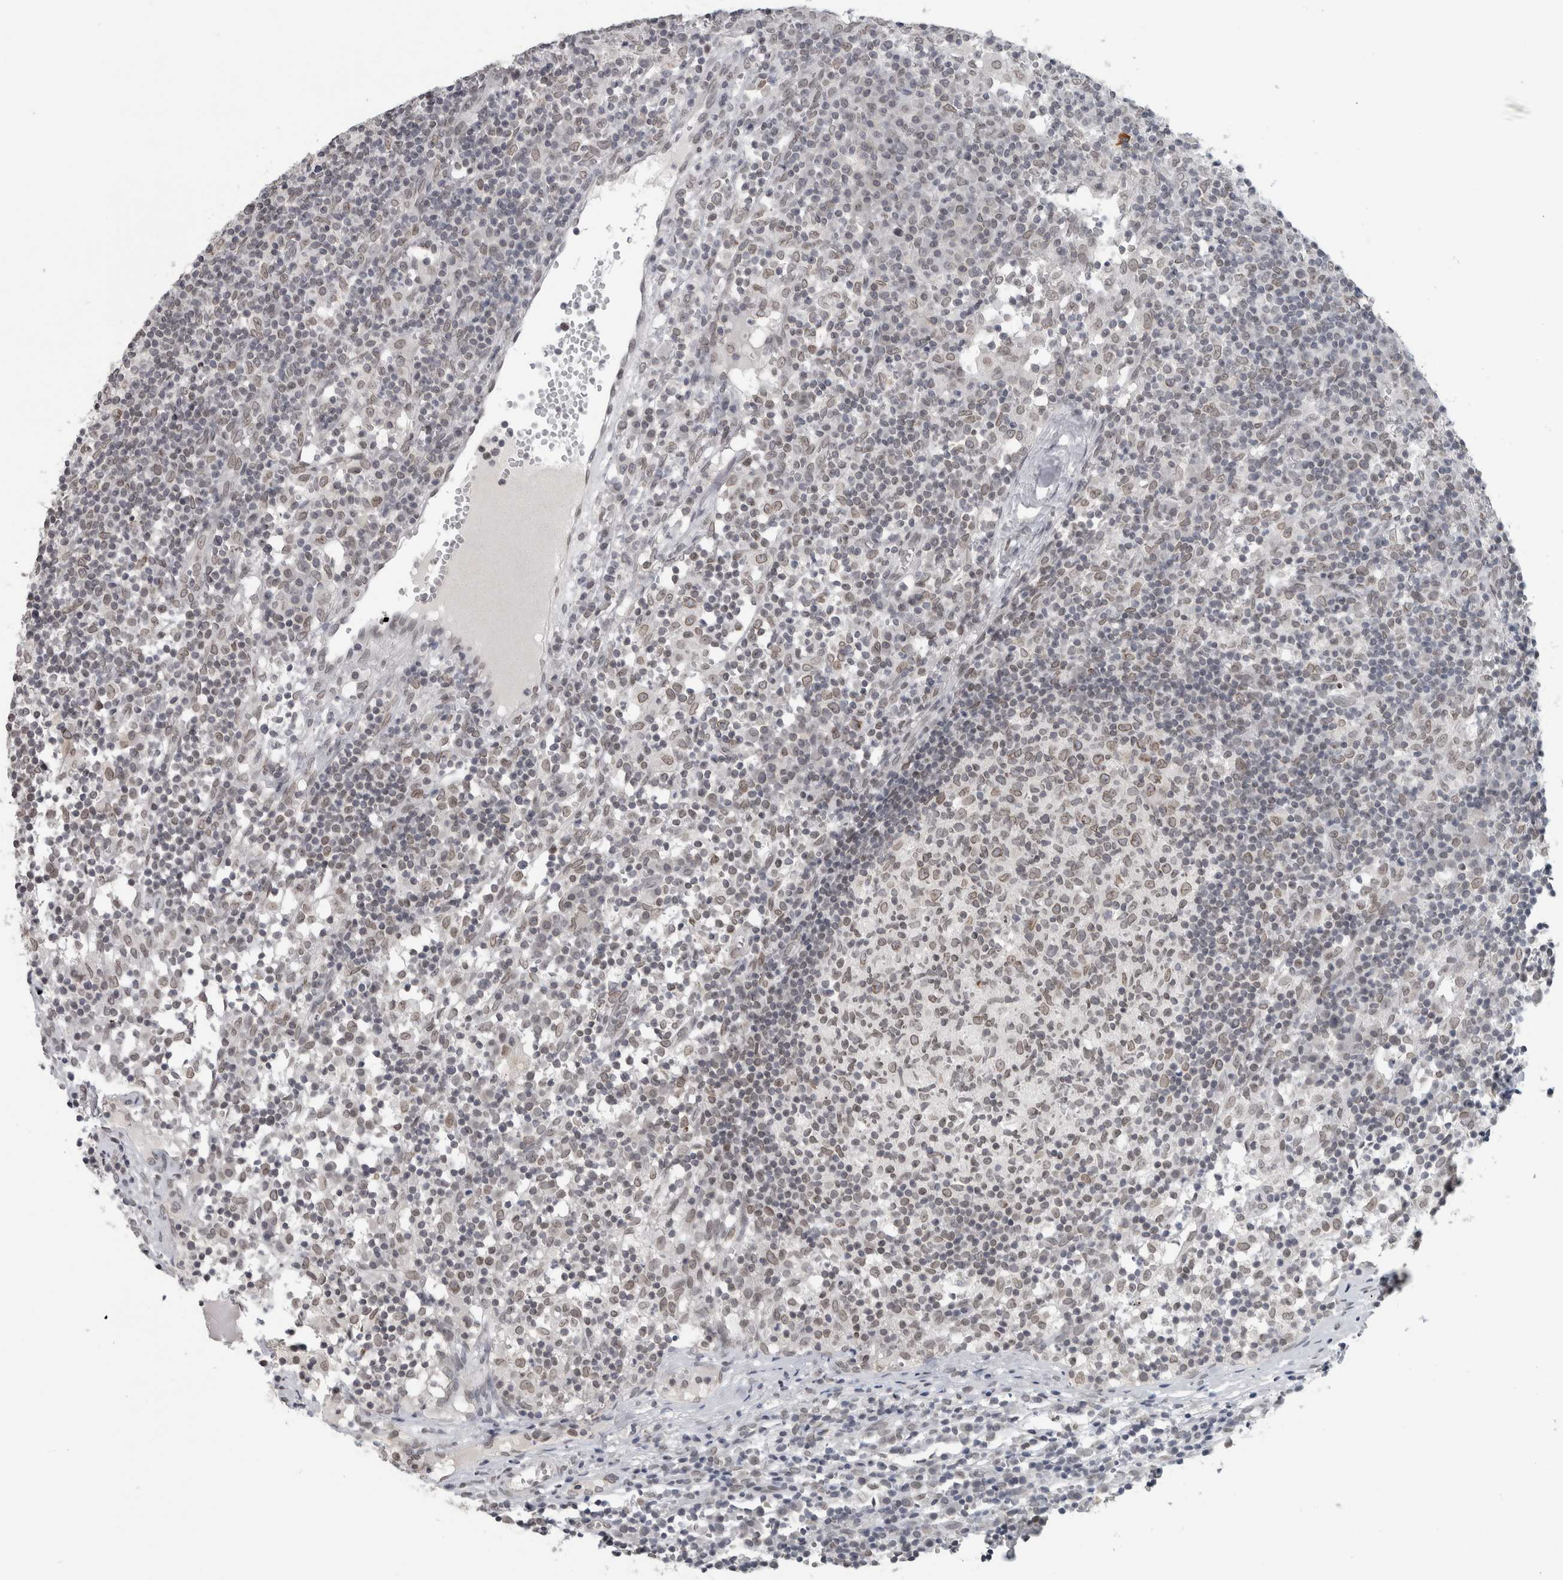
{"staining": {"intensity": "weak", "quantity": ">75%", "location": "cytoplasmic/membranous,nuclear"}, "tissue": "lymph node", "cell_type": "Germinal center cells", "image_type": "normal", "snomed": [{"axis": "morphology", "description": "Normal tissue, NOS"}, {"axis": "morphology", "description": "Inflammation, NOS"}, {"axis": "topography", "description": "Lymph node"}], "caption": "This photomicrograph shows immunohistochemistry (IHC) staining of benign lymph node, with low weak cytoplasmic/membranous,nuclear expression in approximately >75% of germinal center cells.", "gene": "ZNF770", "patient": {"sex": "male", "age": 55}}